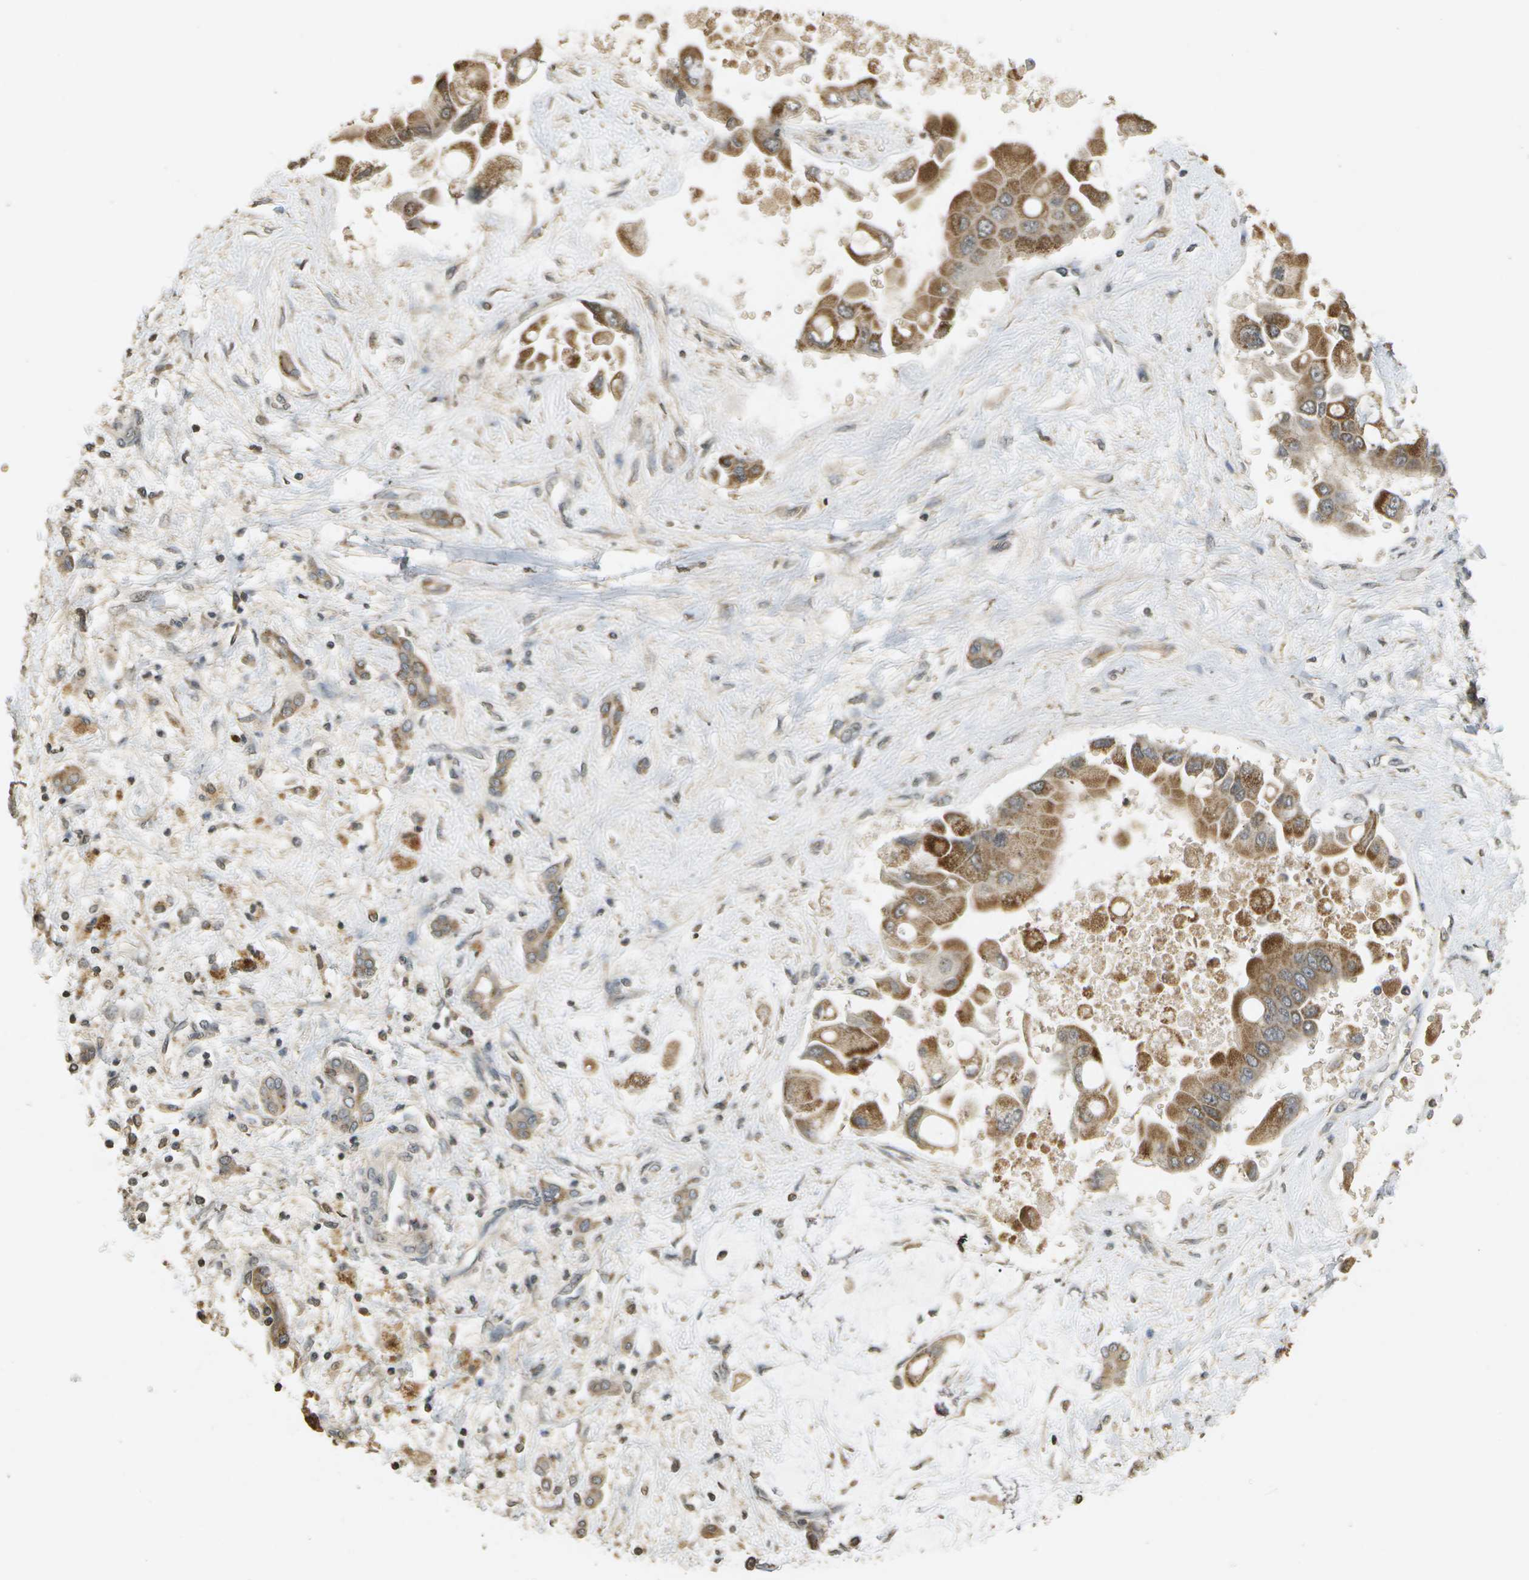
{"staining": {"intensity": "moderate", "quantity": ">75%", "location": "cytoplasmic/membranous"}, "tissue": "liver cancer", "cell_type": "Tumor cells", "image_type": "cancer", "snomed": [{"axis": "morphology", "description": "Cholangiocarcinoma"}, {"axis": "topography", "description": "Liver"}], "caption": "Liver cholangiocarcinoma was stained to show a protein in brown. There is medium levels of moderate cytoplasmic/membranous expression in about >75% of tumor cells.", "gene": "RAB21", "patient": {"sex": "male", "age": 50}}